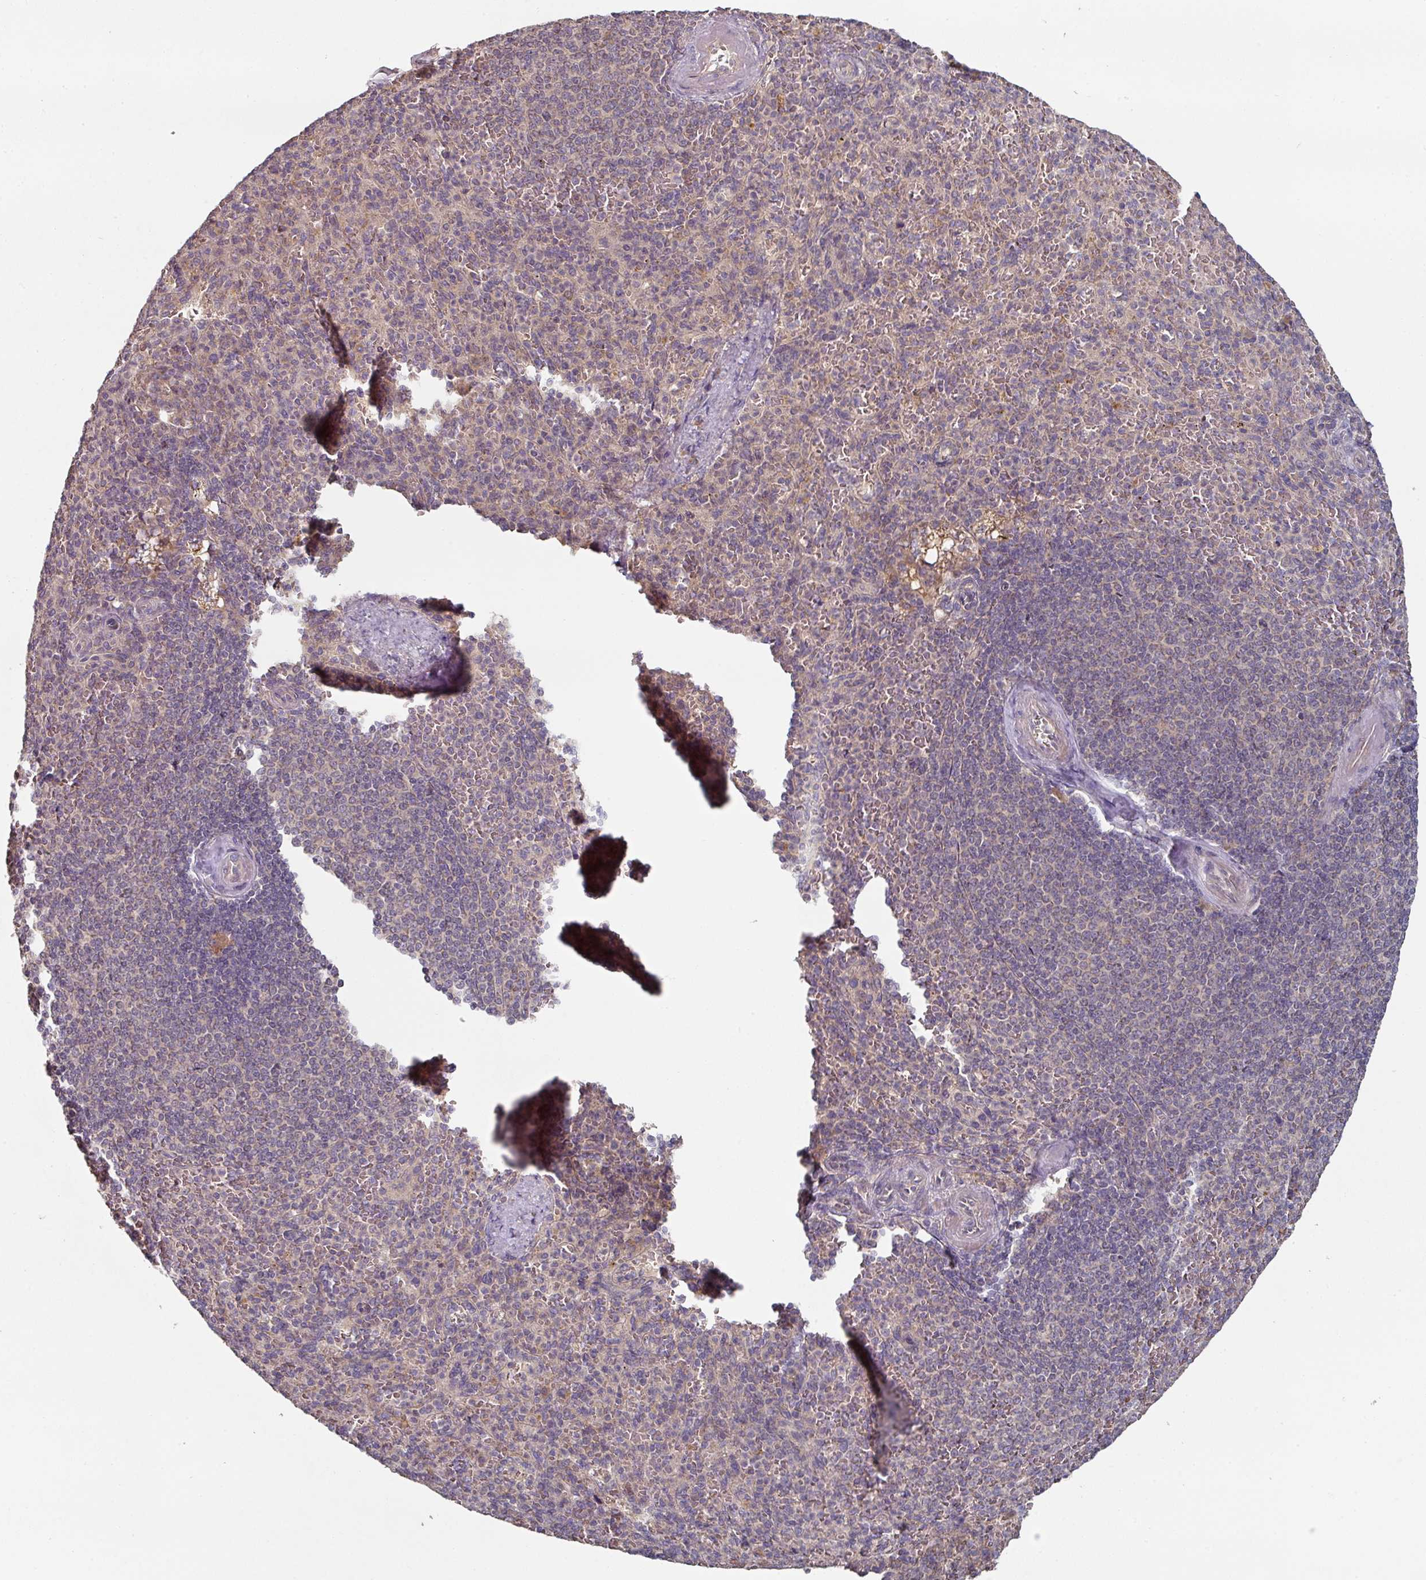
{"staining": {"intensity": "negative", "quantity": "none", "location": "none"}, "tissue": "spleen", "cell_type": "Cells in red pulp", "image_type": "normal", "snomed": [{"axis": "morphology", "description": "Normal tissue, NOS"}, {"axis": "topography", "description": "Spleen"}], "caption": "This is an immunohistochemistry (IHC) image of normal human spleen. There is no positivity in cells in red pulp.", "gene": "DNAJC7", "patient": {"sex": "female", "age": 74}}